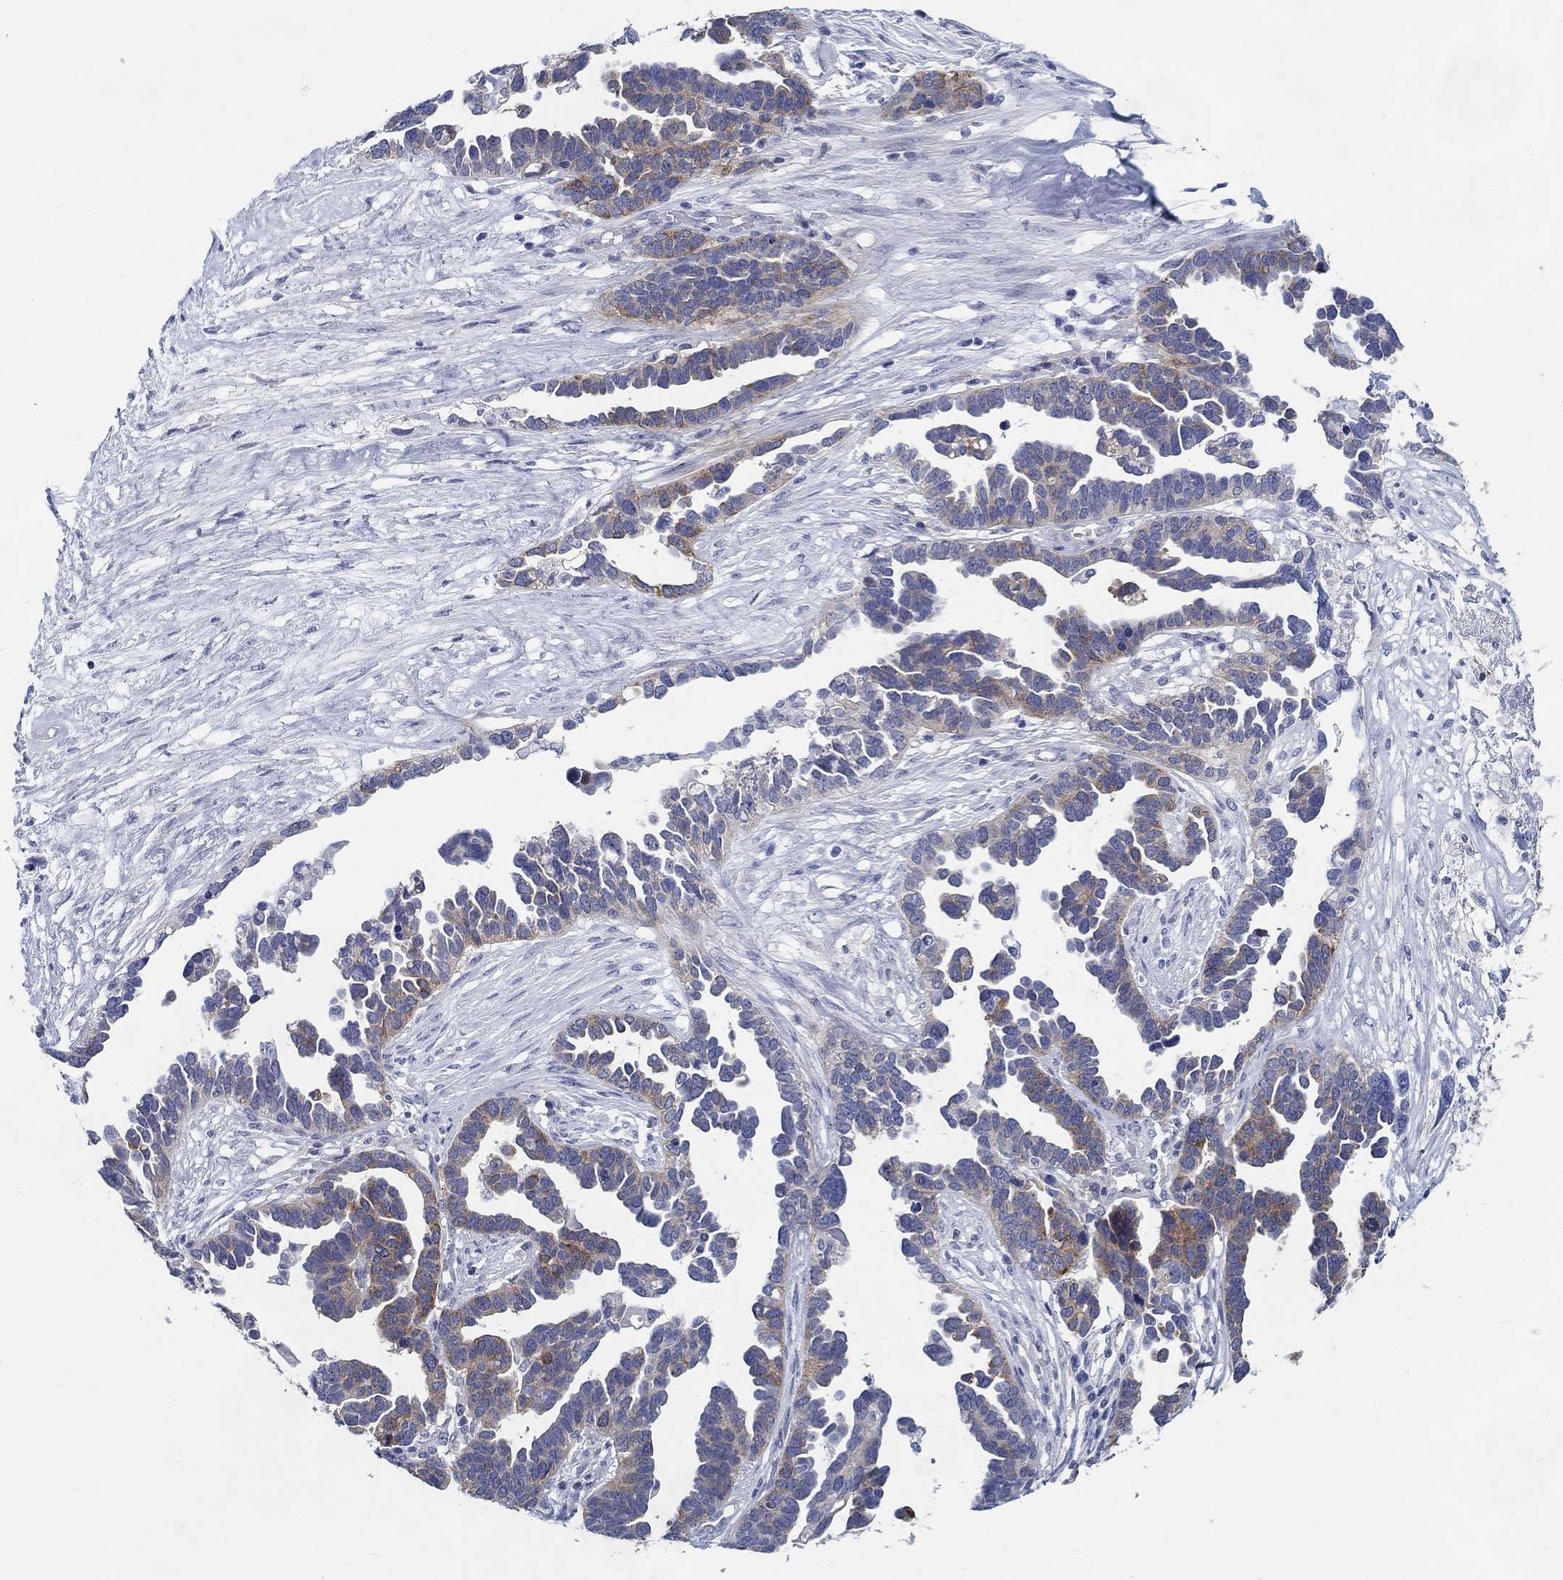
{"staining": {"intensity": "moderate", "quantity": "<25%", "location": "cytoplasmic/membranous"}, "tissue": "ovarian cancer", "cell_type": "Tumor cells", "image_type": "cancer", "snomed": [{"axis": "morphology", "description": "Cystadenocarcinoma, serous, NOS"}, {"axis": "topography", "description": "Ovary"}], "caption": "A brown stain labels moderate cytoplasmic/membranous positivity of a protein in ovarian serous cystadenocarcinoma tumor cells.", "gene": "RAP1GAP", "patient": {"sex": "female", "age": 54}}